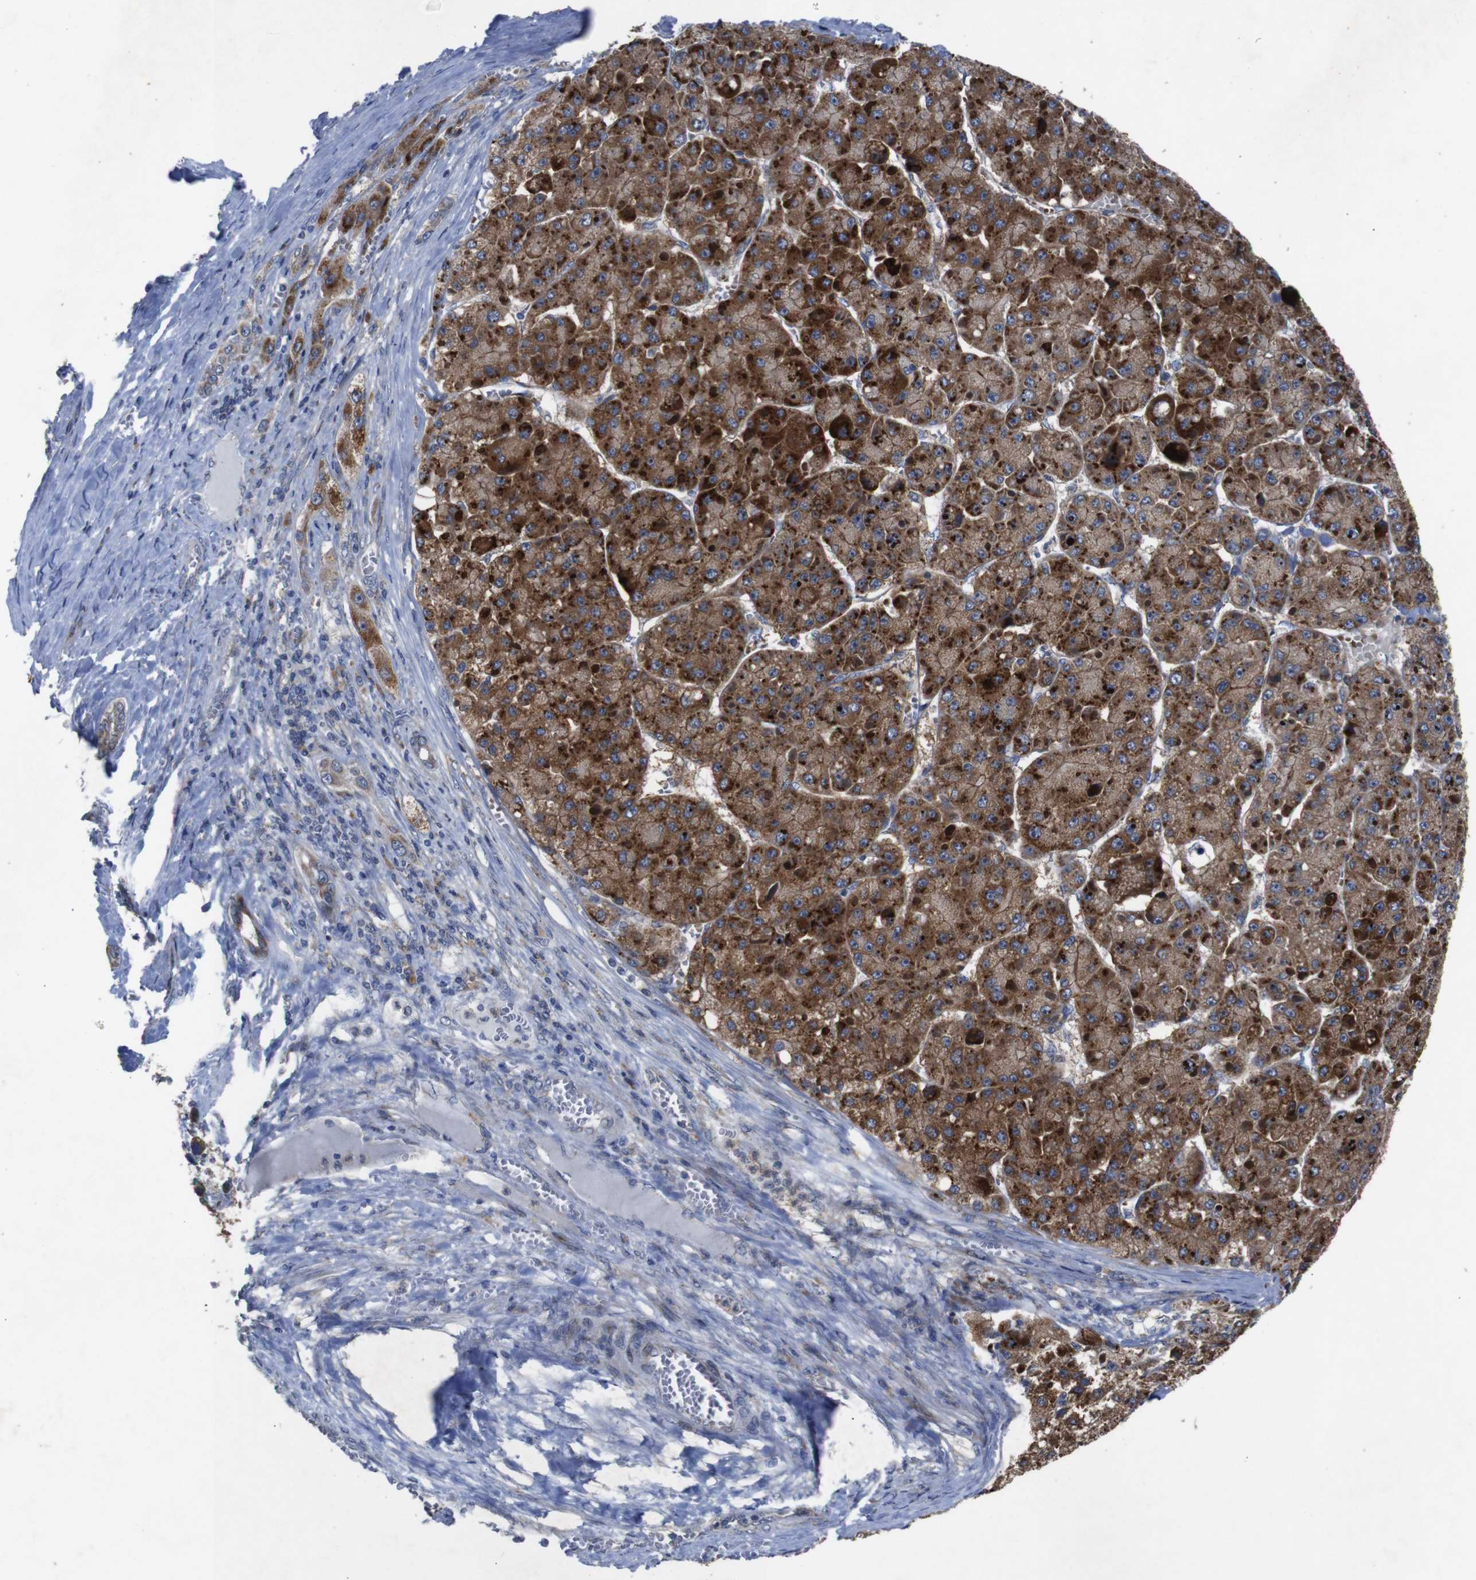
{"staining": {"intensity": "strong", "quantity": ">75%", "location": "cytoplasmic/membranous"}, "tissue": "liver cancer", "cell_type": "Tumor cells", "image_type": "cancer", "snomed": [{"axis": "morphology", "description": "Carcinoma, Hepatocellular, NOS"}, {"axis": "topography", "description": "Liver"}], "caption": "A high-resolution histopathology image shows immunohistochemistry (IHC) staining of liver hepatocellular carcinoma, which reveals strong cytoplasmic/membranous positivity in approximately >75% of tumor cells. The staining was performed using DAB to visualize the protein expression in brown, while the nuclei were stained in blue with hematoxylin (Magnification: 20x).", "gene": "CHST10", "patient": {"sex": "female", "age": 73}}